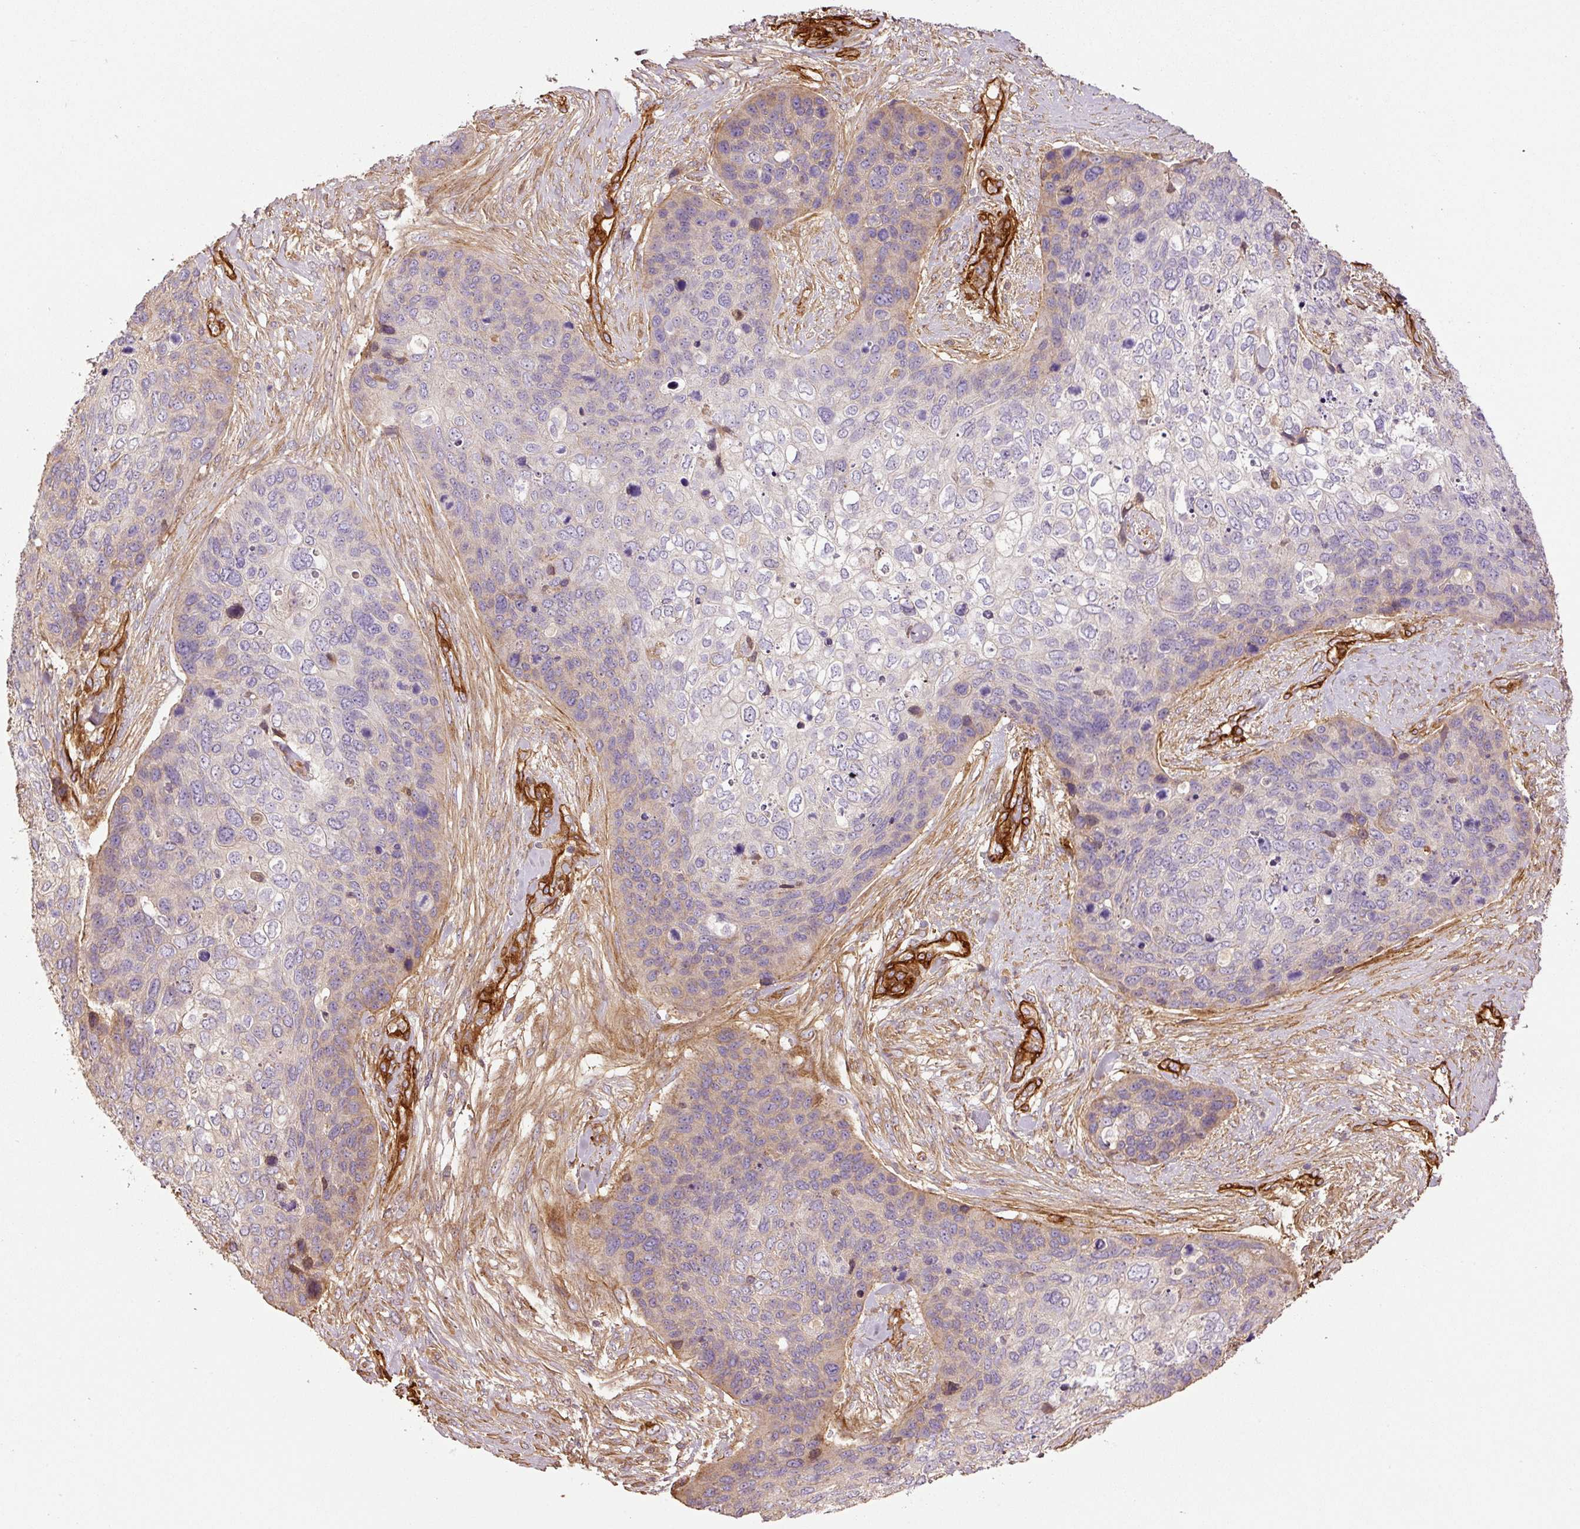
{"staining": {"intensity": "weak", "quantity": "<25%", "location": "cytoplasmic/membranous"}, "tissue": "skin cancer", "cell_type": "Tumor cells", "image_type": "cancer", "snomed": [{"axis": "morphology", "description": "Basal cell carcinoma"}, {"axis": "topography", "description": "Skin"}], "caption": "DAB immunohistochemical staining of skin cancer displays no significant positivity in tumor cells.", "gene": "NID2", "patient": {"sex": "female", "age": 74}}